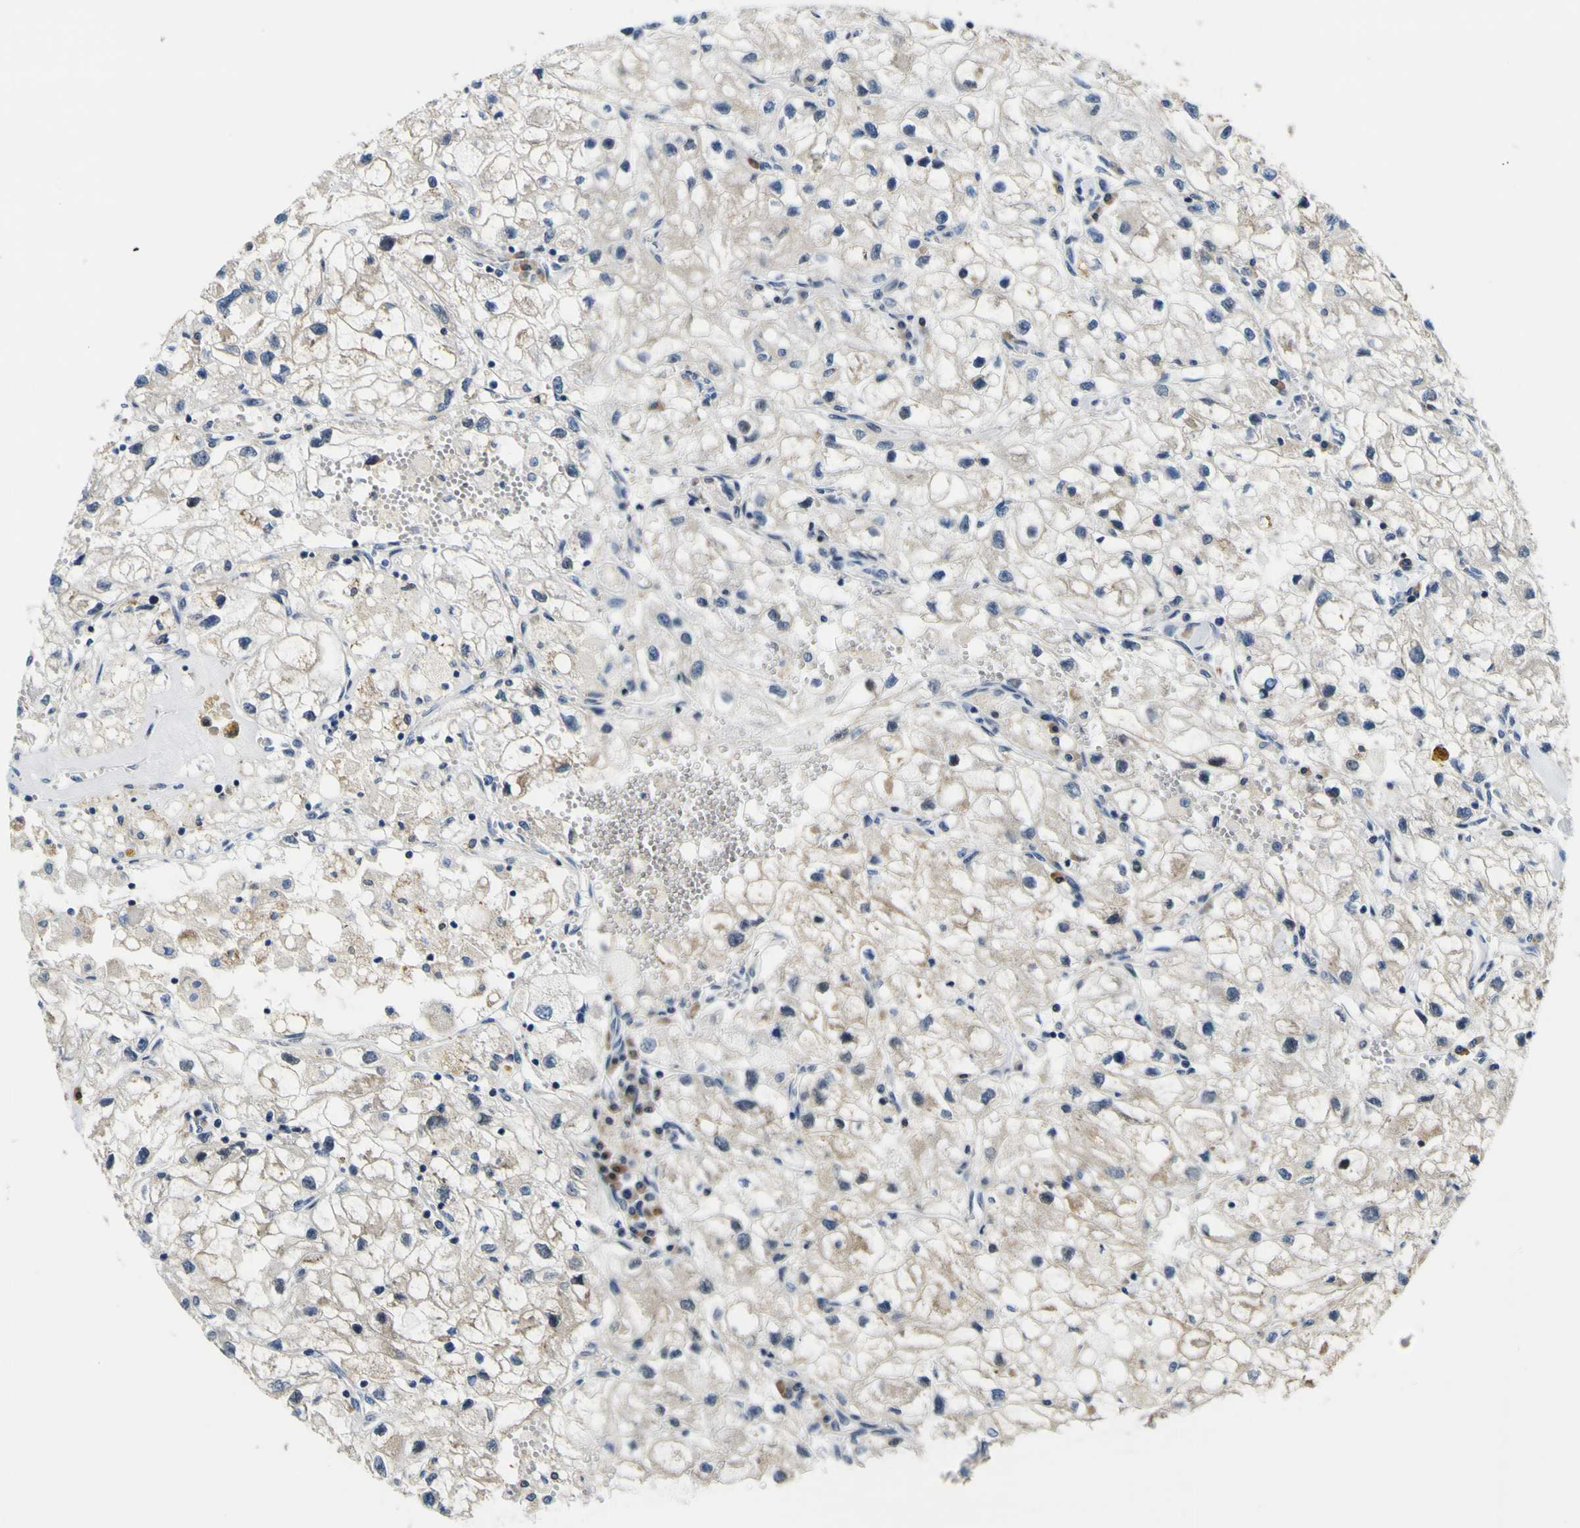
{"staining": {"intensity": "weak", "quantity": "<25%", "location": "cytoplasmic/membranous"}, "tissue": "renal cancer", "cell_type": "Tumor cells", "image_type": "cancer", "snomed": [{"axis": "morphology", "description": "Adenocarcinoma, NOS"}, {"axis": "topography", "description": "Kidney"}], "caption": "Tumor cells show no significant protein staining in renal cancer.", "gene": "NLRP3", "patient": {"sex": "female", "age": 70}}